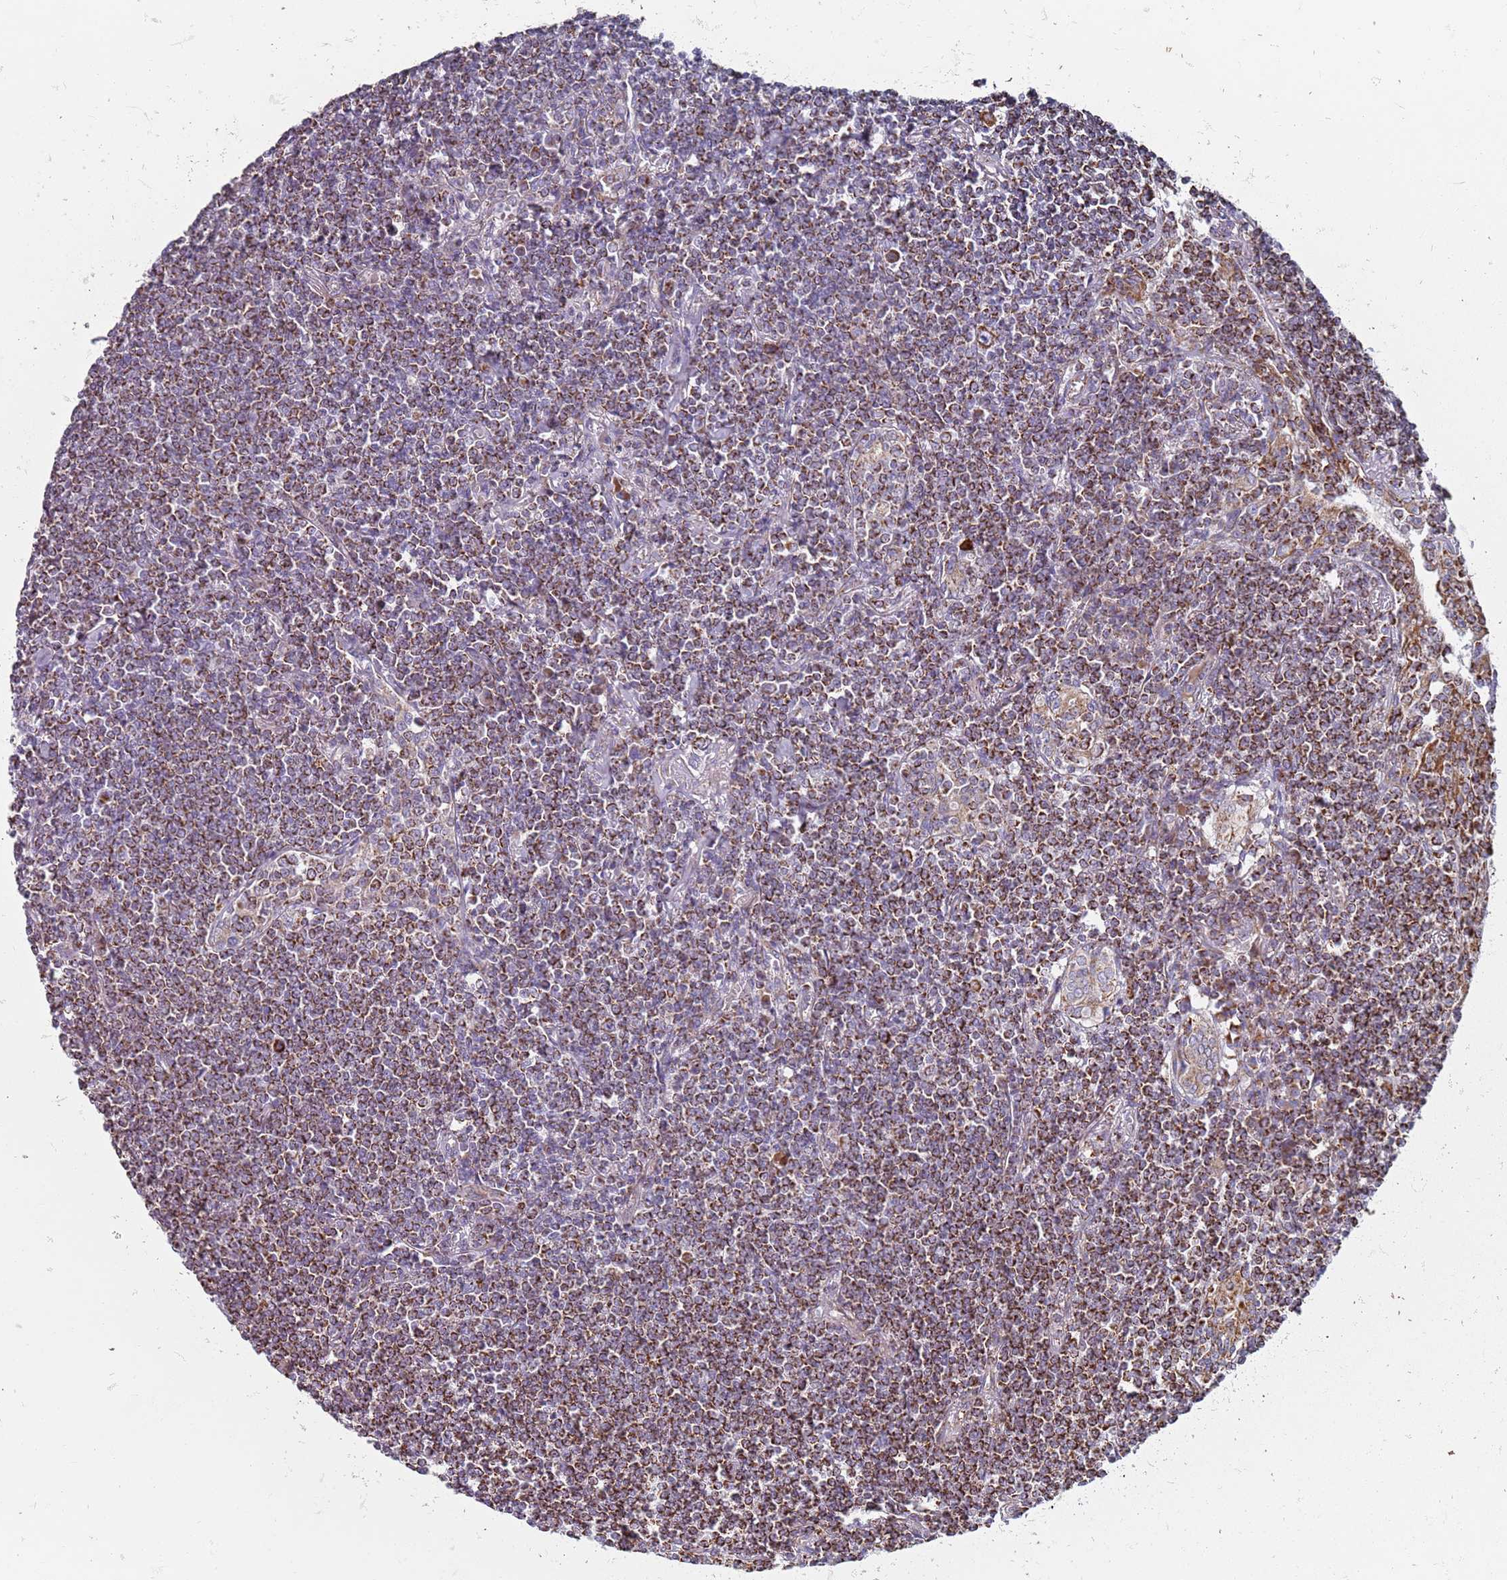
{"staining": {"intensity": "moderate", "quantity": ">75%", "location": "cytoplasmic/membranous"}, "tissue": "lymphoma", "cell_type": "Tumor cells", "image_type": "cancer", "snomed": [{"axis": "morphology", "description": "Malignant lymphoma, non-Hodgkin's type, Low grade"}, {"axis": "topography", "description": "Lung"}], "caption": "Immunohistochemical staining of low-grade malignant lymphoma, non-Hodgkin's type reveals medium levels of moderate cytoplasmic/membranous positivity in about >75% of tumor cells.", "gene": "ALS2", "patient": {"sex": "female", "age": 71}}